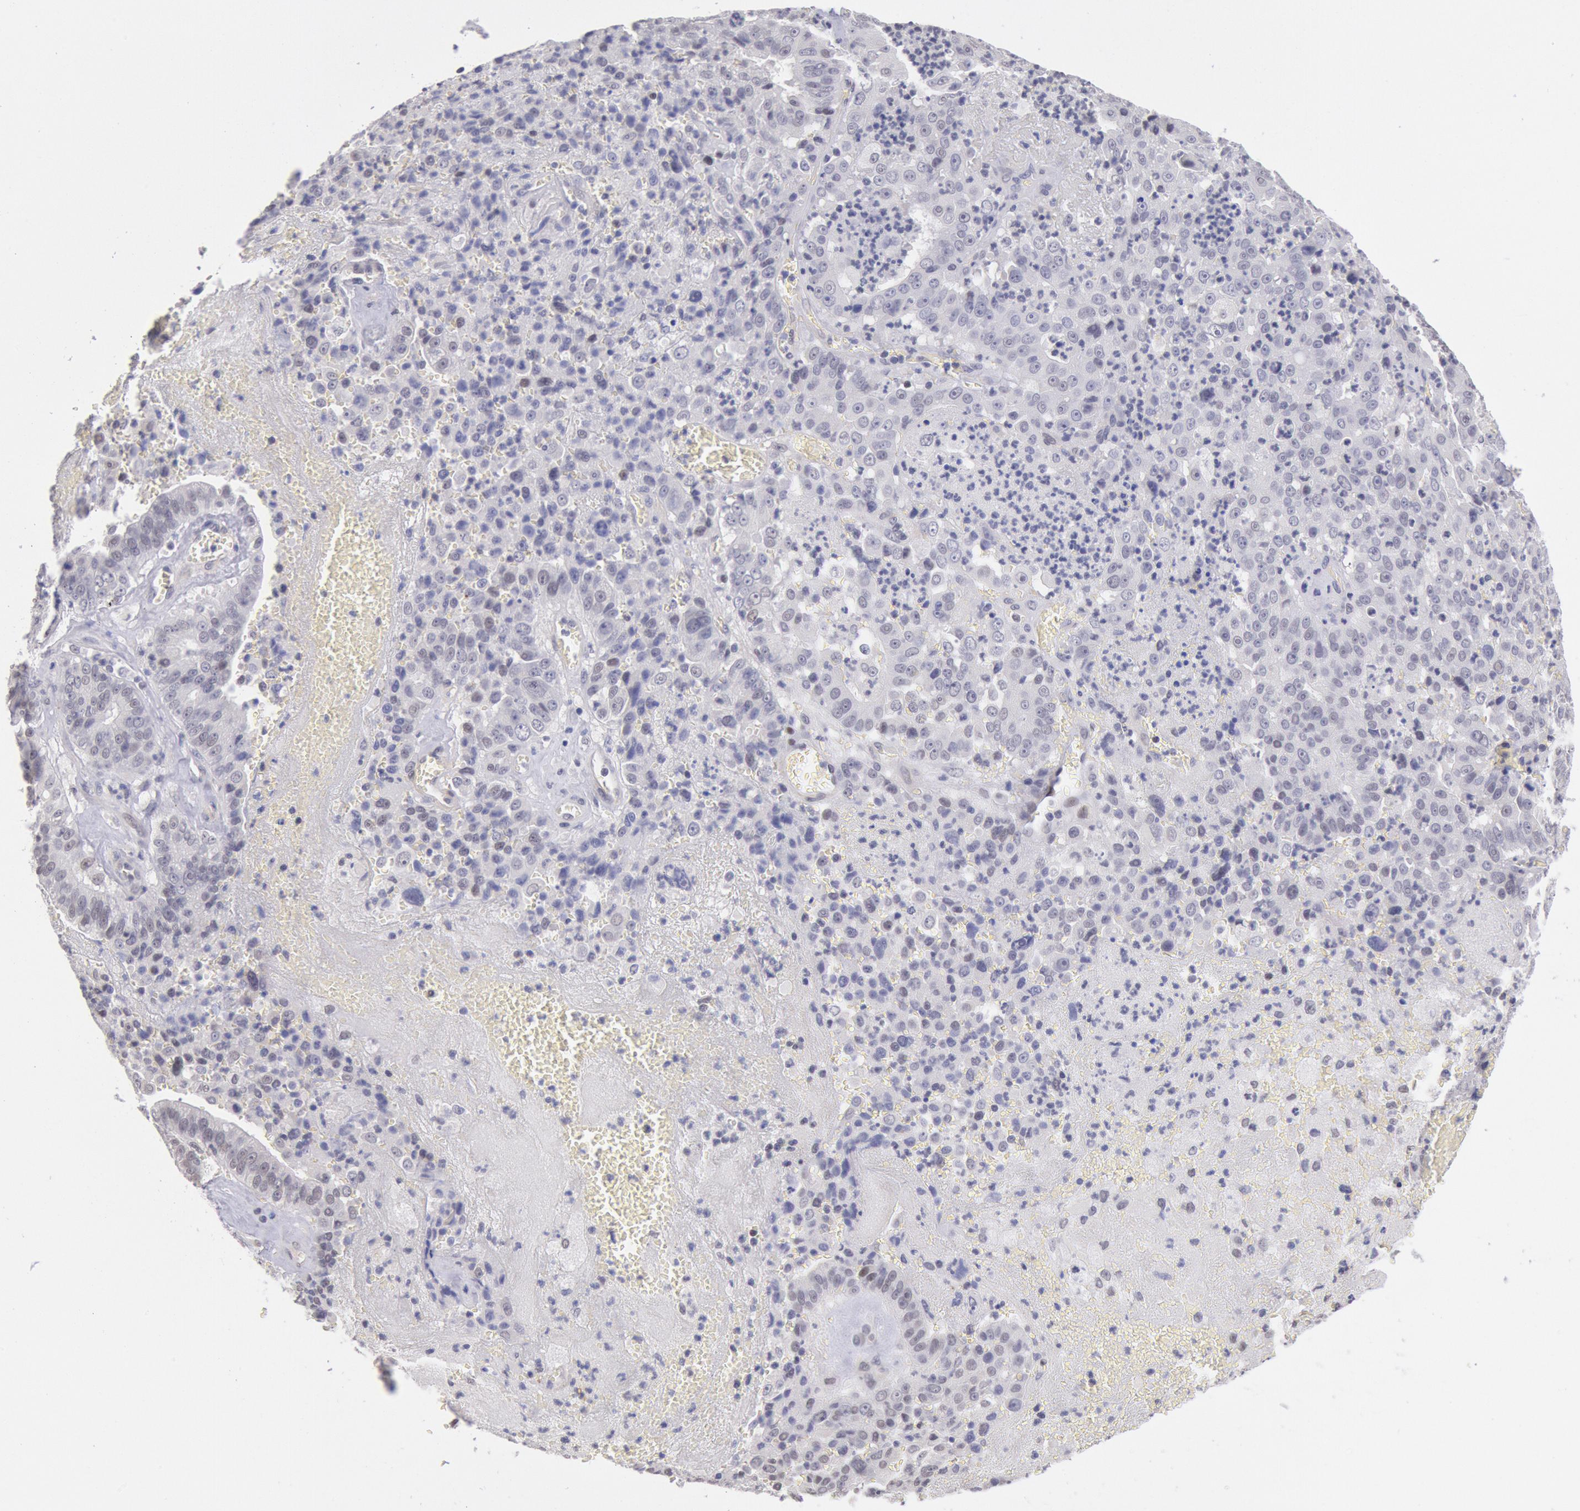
{"staining": {"intensity": "negative", "quantity": "none", "location": "none"}, "tissue": "liver cancer", "cell_type": "Tumor cells", "image_type": "cancer", "snomed": [{"axis": "morphology", "description": "Cholangiocarcinoma"}, {"axis": "topography", "description": "Liver"}], "caption": "The immunohistochemistry (IHC) photomicrograph has no significant expression in tumor cells of cholangiocarcinoma (liver) tissue.", "gene": "MYH7", "patient": {"sex": "female", "age": 79}}